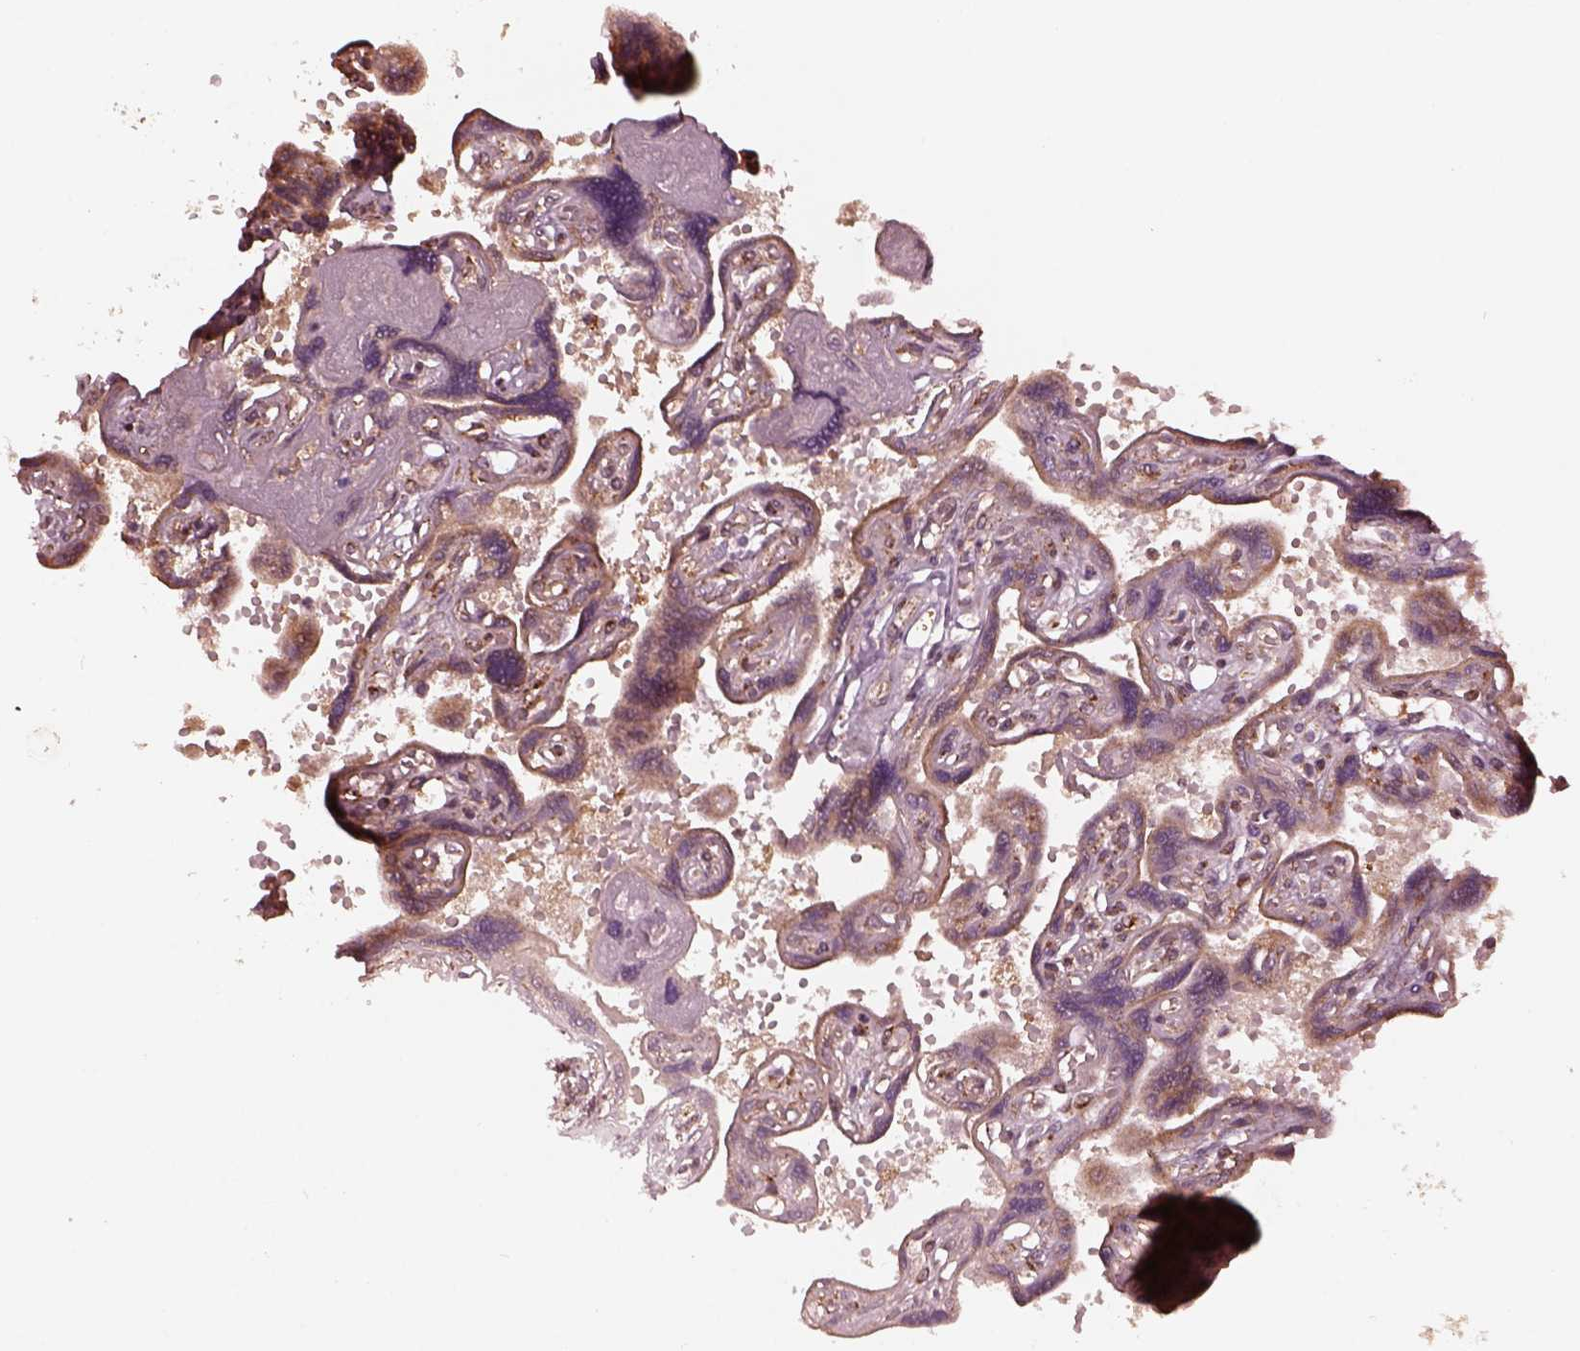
{"staining": {"intensity": "moderate", "quantity": ">75%", "location": "cytoplasmic/membranous"}, "tissue": "placenta", "cell_type": "Decidual cells", "image_type": "normal", "snomed": [{"axis": "morphology", "description": "Normal tissue, NOS"}, {"axis": "topography", "description": "Placenta"}], "caption": "Placenta stained for a protein (brown) demonstrates moderate cytoplasmic/membranous positive positivity in about >75% of decidual cells.", "gene": "NDUFB10", "patient": {"sex": "female", "age": 32}}